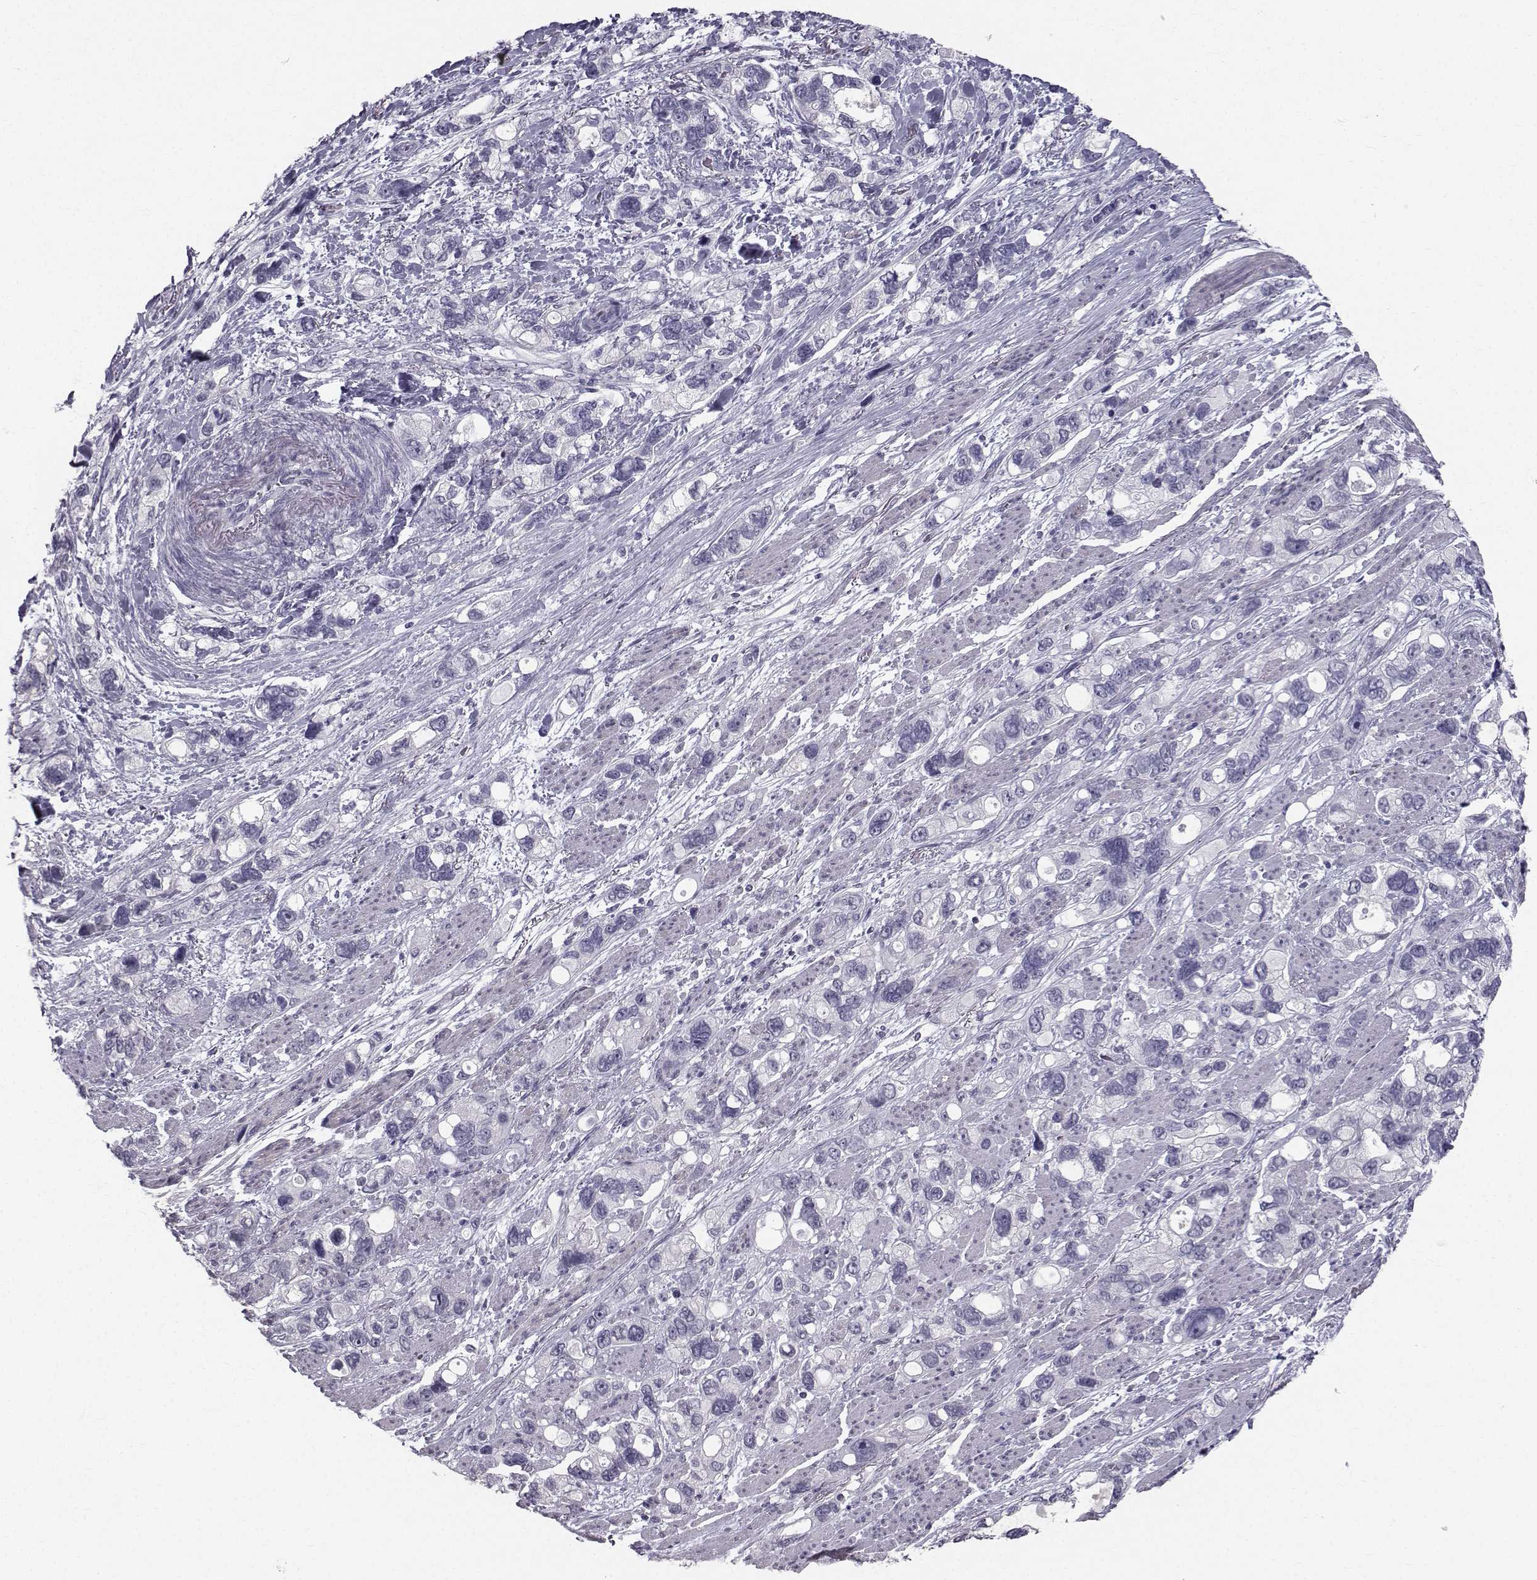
{"staining": {"intensity": "negative", "quantity": "none", "location": "none"}, "tissue": "stomach cancer", "cell_type": "Tumor cells", "image_type": "cancer", "snomed": [{"axis": "morphology", "description": "Adenocarcinoma, NOS"}, {"axis": "topography", "description": "Stomach, upper"}], "caption": "Immunohistochemical staining of stomach cancer shows no significant staining in tumor cells.", "gene": "SPDYE4", "patient": {"sex": "female", "age": 81}}